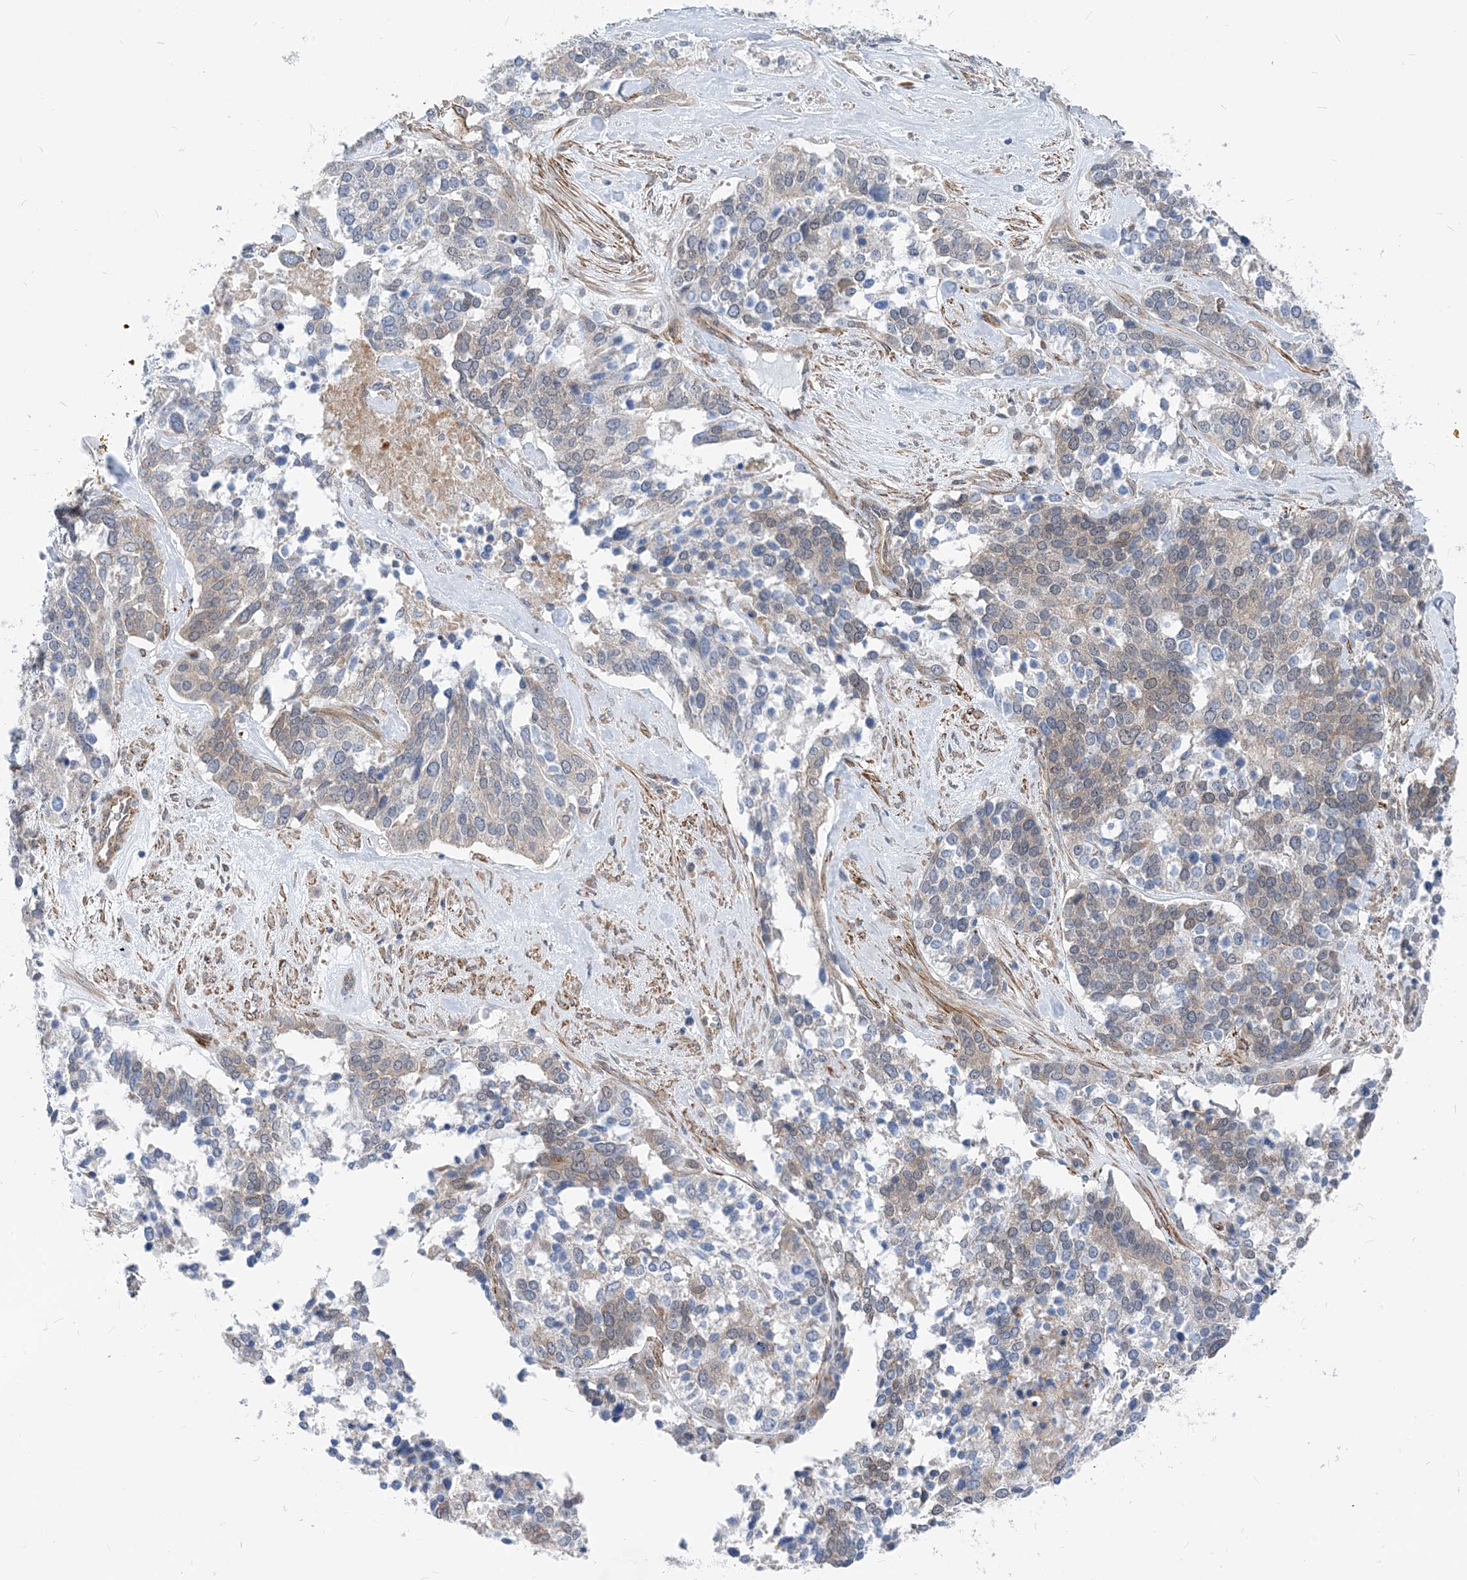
{"staining": {"intensity": "weak", "quantity": "25%-75%", "location": "cytoplasmic/membranous"}, "tissue": "ovarian cancer", "cell_type": "Tumor cells", "image_type": "cancer", "snomed": [{"axis": "morphology", "description": "Cystadenocarcinoma, serous, NOS"}, {"axis": "topography", "description": "Ovary"}], "caption": "Immunohistochemical staining of human ovarian cancer (serous cystadenocarcinoma) reveals low levels of weak cytoplasmic/membranous protein expression in about 25%-75% of tumor cells. Nuclei are stained in blue.", "gene": "PLEKHA3", "patient": {"sex": "female", "age": 44}}